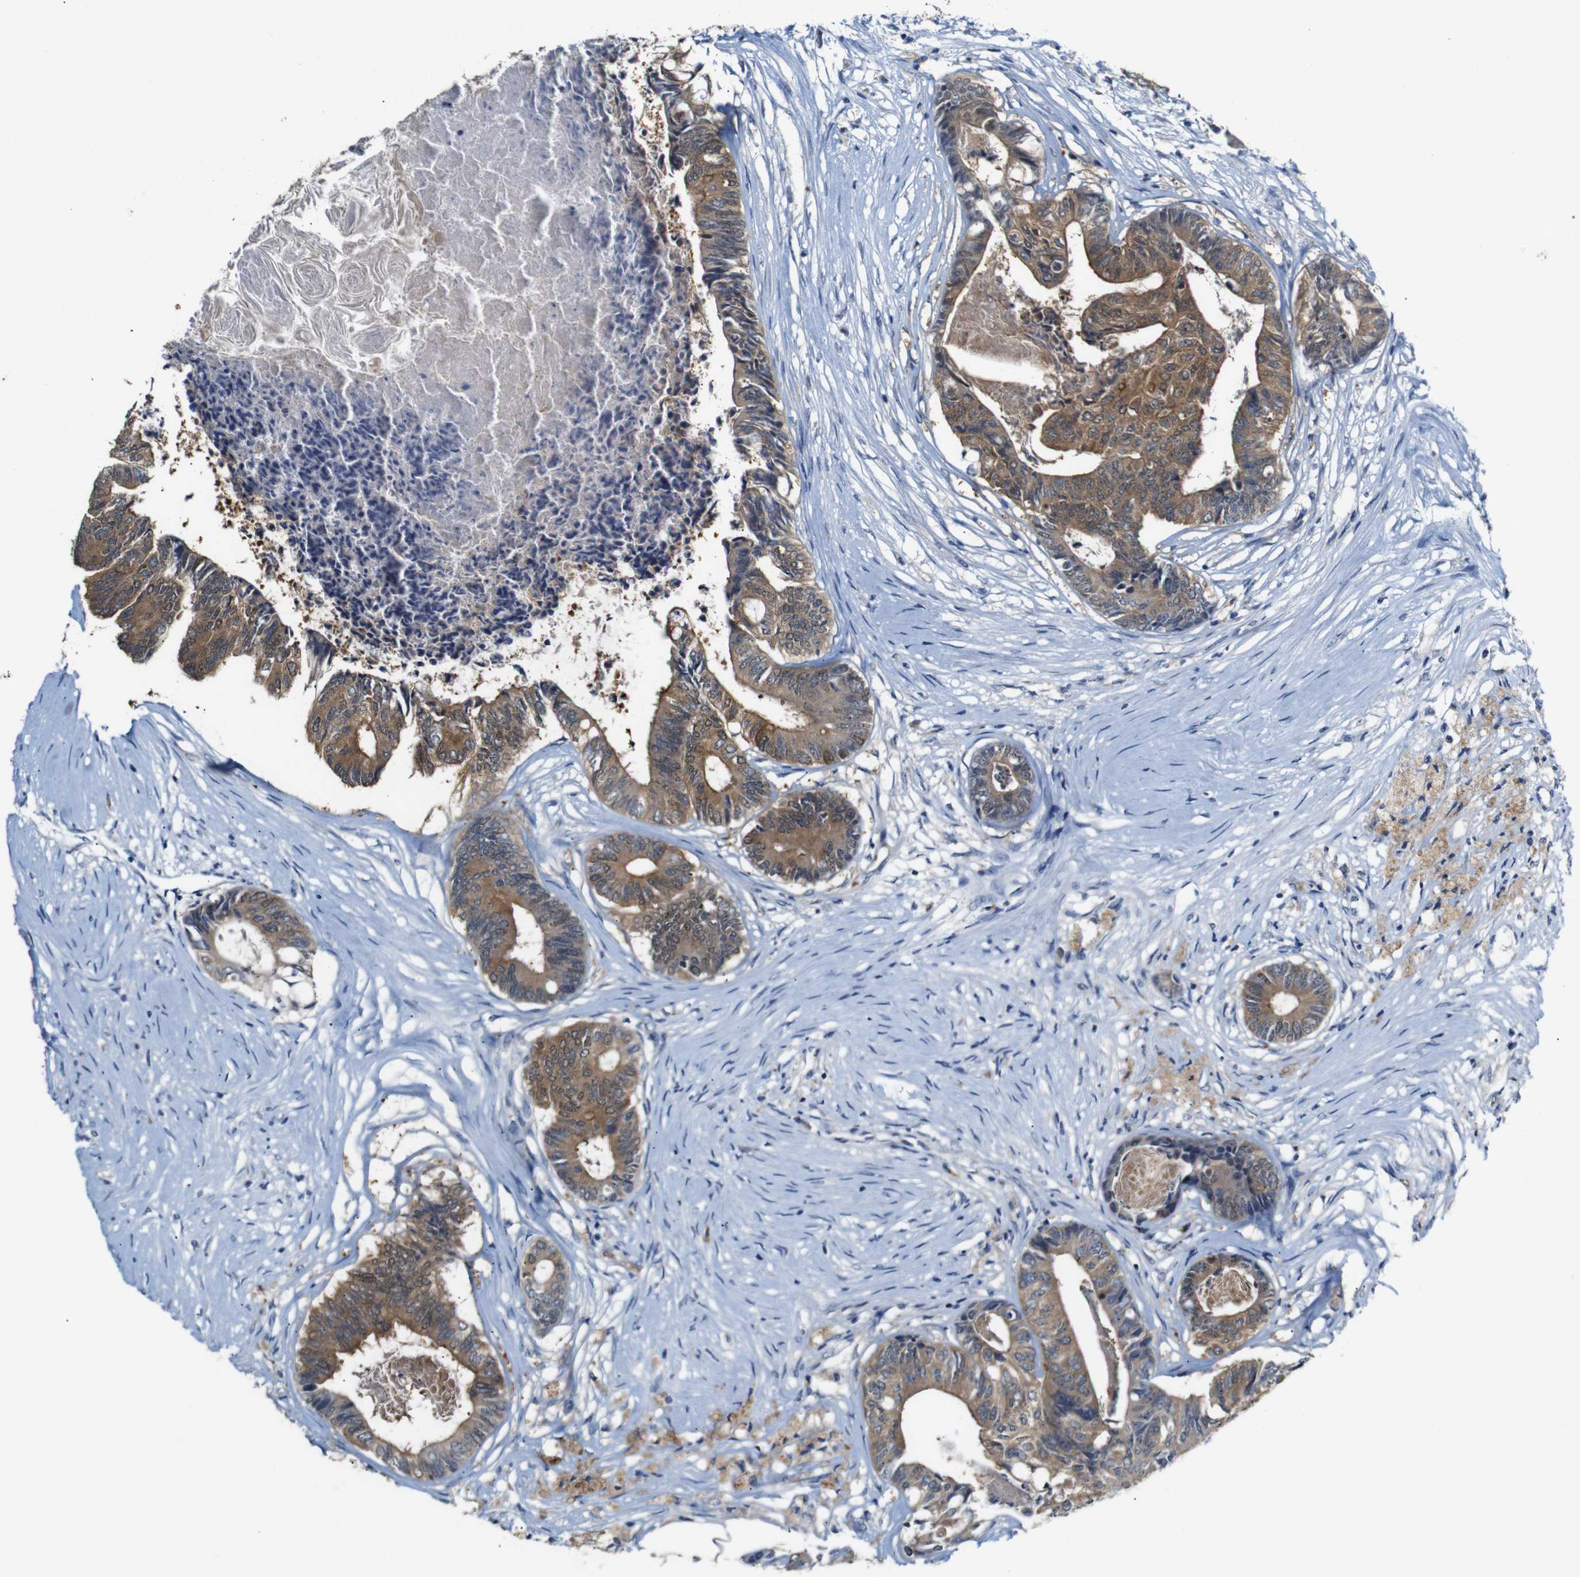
{"staining": {"intensity": "moderate", "quantity": ">75%", "location": "cytoplasmic/membranous"}, "tissue": "colorectal cancer", "cell_type": "Tumor cells", "image_type": "cancer", "snomed": [{"axis": "morphology", "description": "Adenocarcinoma, NOS"}, {"axis": "topography", "description": "Rectum"}], "caption": "Brown immunohistochemical staining in colorectal adenocarcinoma displays moderate cytoplasmic/membranous staining in approximately >75% of tumor cells.", "gene": "TBC1D32", "patient": {"sex": "male", "age": 63}}